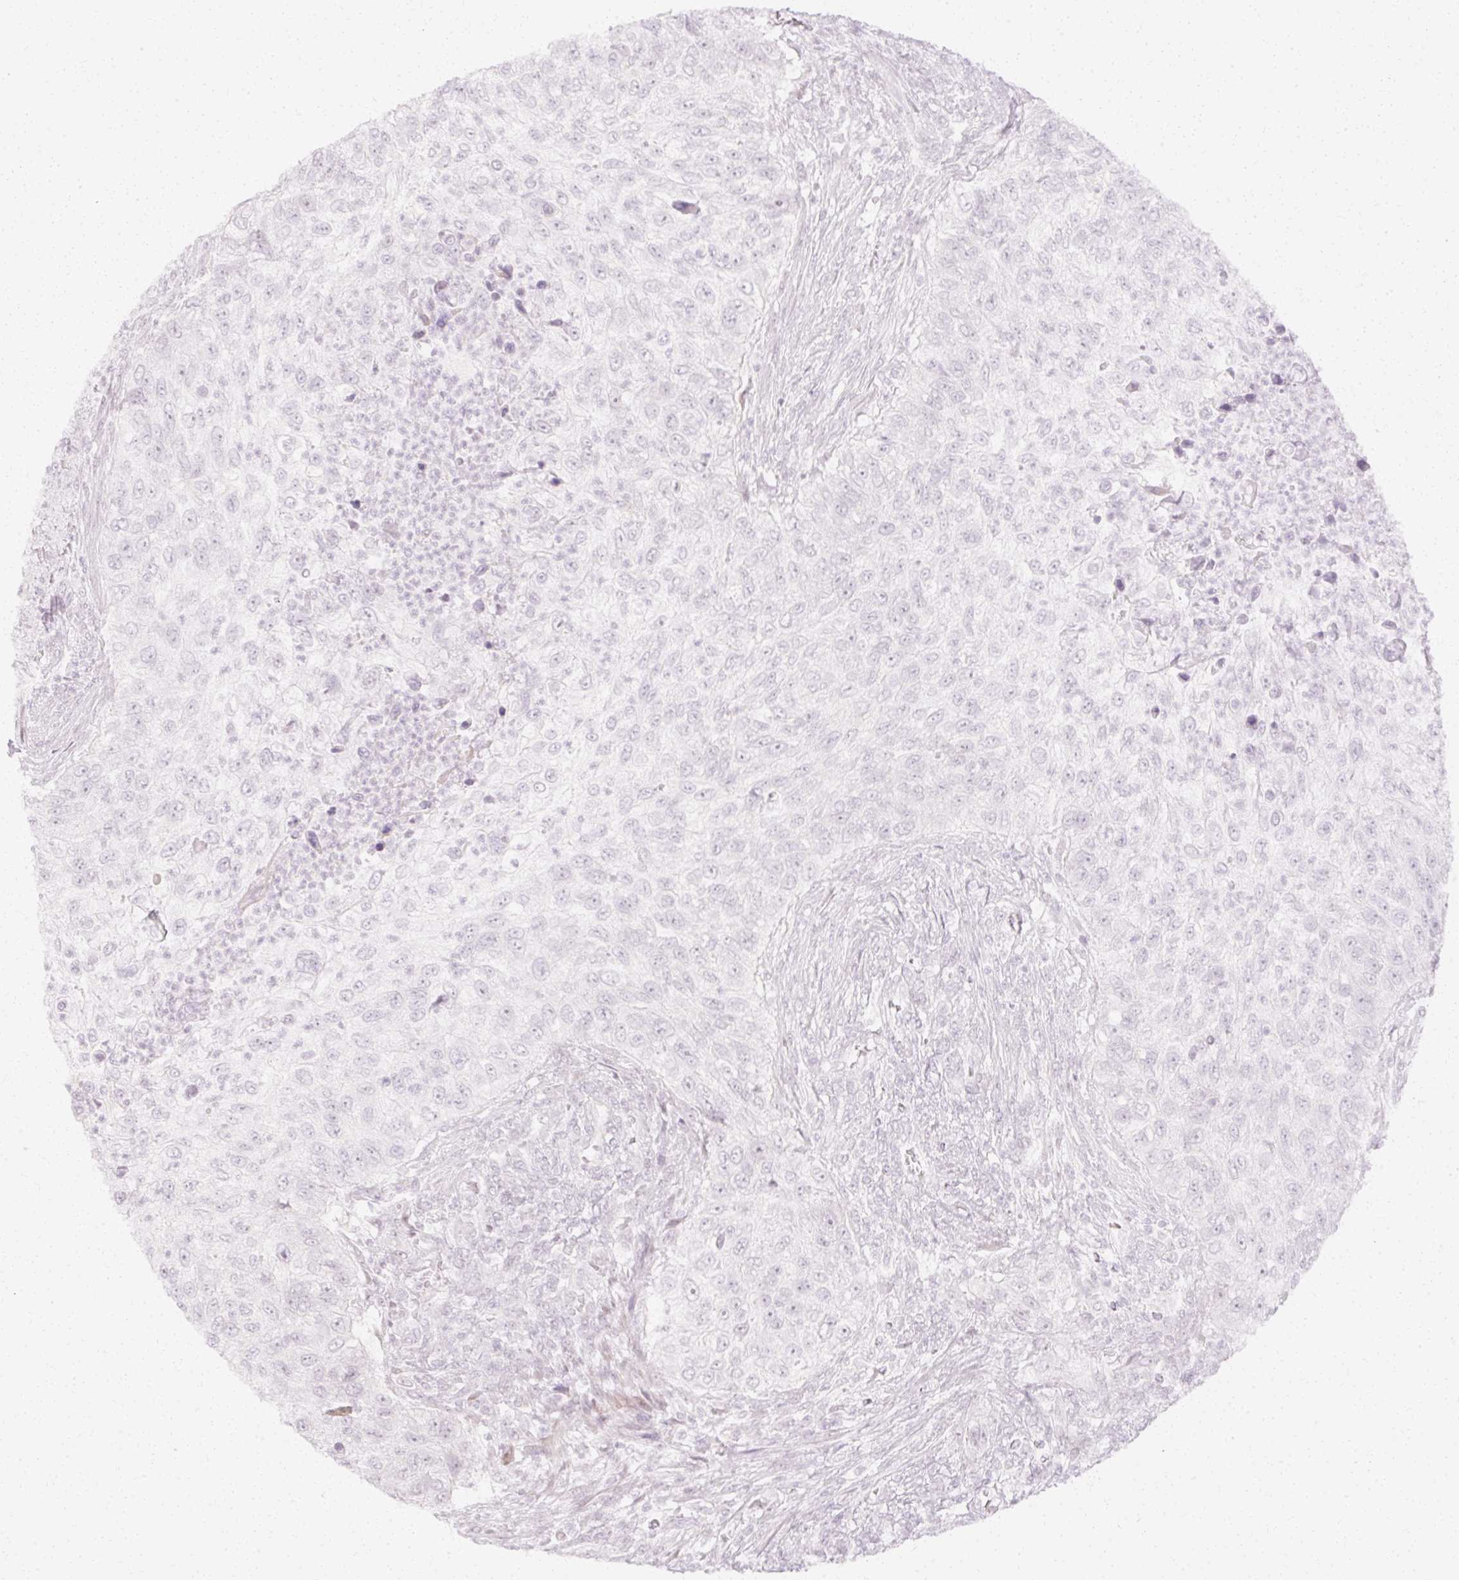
{"staining": {"intensity": "negative", "quantity": "none", "location": "none"}, "tissue": "urothelial cancer", "cell_type": "Tumor cells", "image_type": "cancer", "snomed": [{"axis": "morphology", "description": "Urothelial carcinoma, High grade"}, {"axis": "topography", "description": "Urinary bladder"}], "caption": "Urothelial carcinoma (high-grade) was stained to show a protein in brown. There is no significant positivity in tumor cells.", "gene": "C3orf49", "patient": {"sex": "female", "age": 60}}